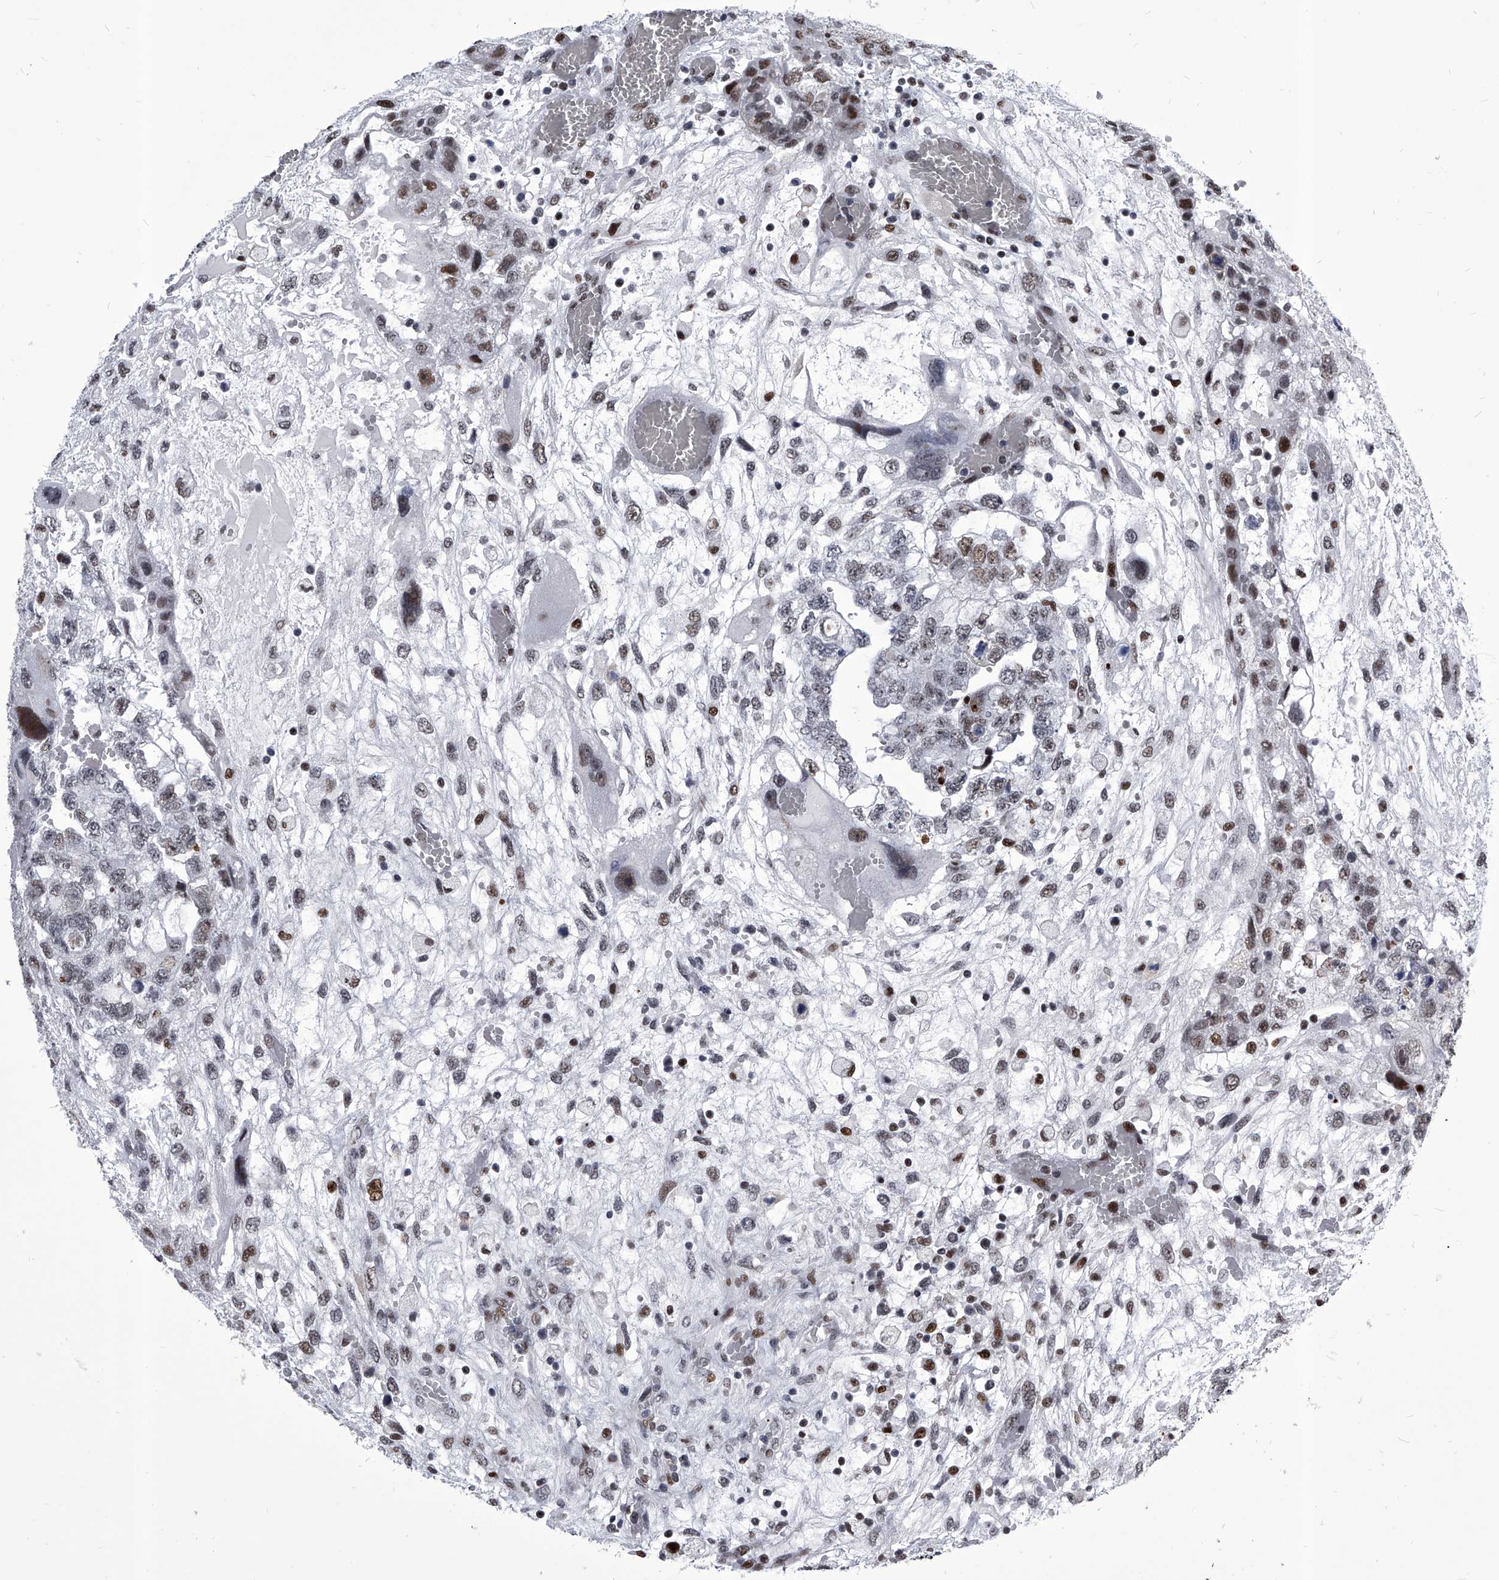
{"staining": {"intensity": "moderate", "quantity": "25%-75%", "location": "nuclear"}, "tissue": "testis cancer", "cell_type": "Tumor cells", "image_type": "cancer", "snomed": [{"axis": "morphology", "description": "Carcinoma, Embryonal, NOS"}, {"axis": "topography", "description": "Testis"}], "caption": "Brown immunohistochemical staining in testis cancer (embryonal carcinoma) demonstrates moderate nuclear expression in about 25%-75% of tumor cells. The protein of interest is stained brown, and the nuclei are stained in blue (DAB (3,3'-diaminobenzidine) IHC with brightfield microscopy, high magnification).", "gene": "CMTR1", "patient": {"sex": "male", "age": 36}}